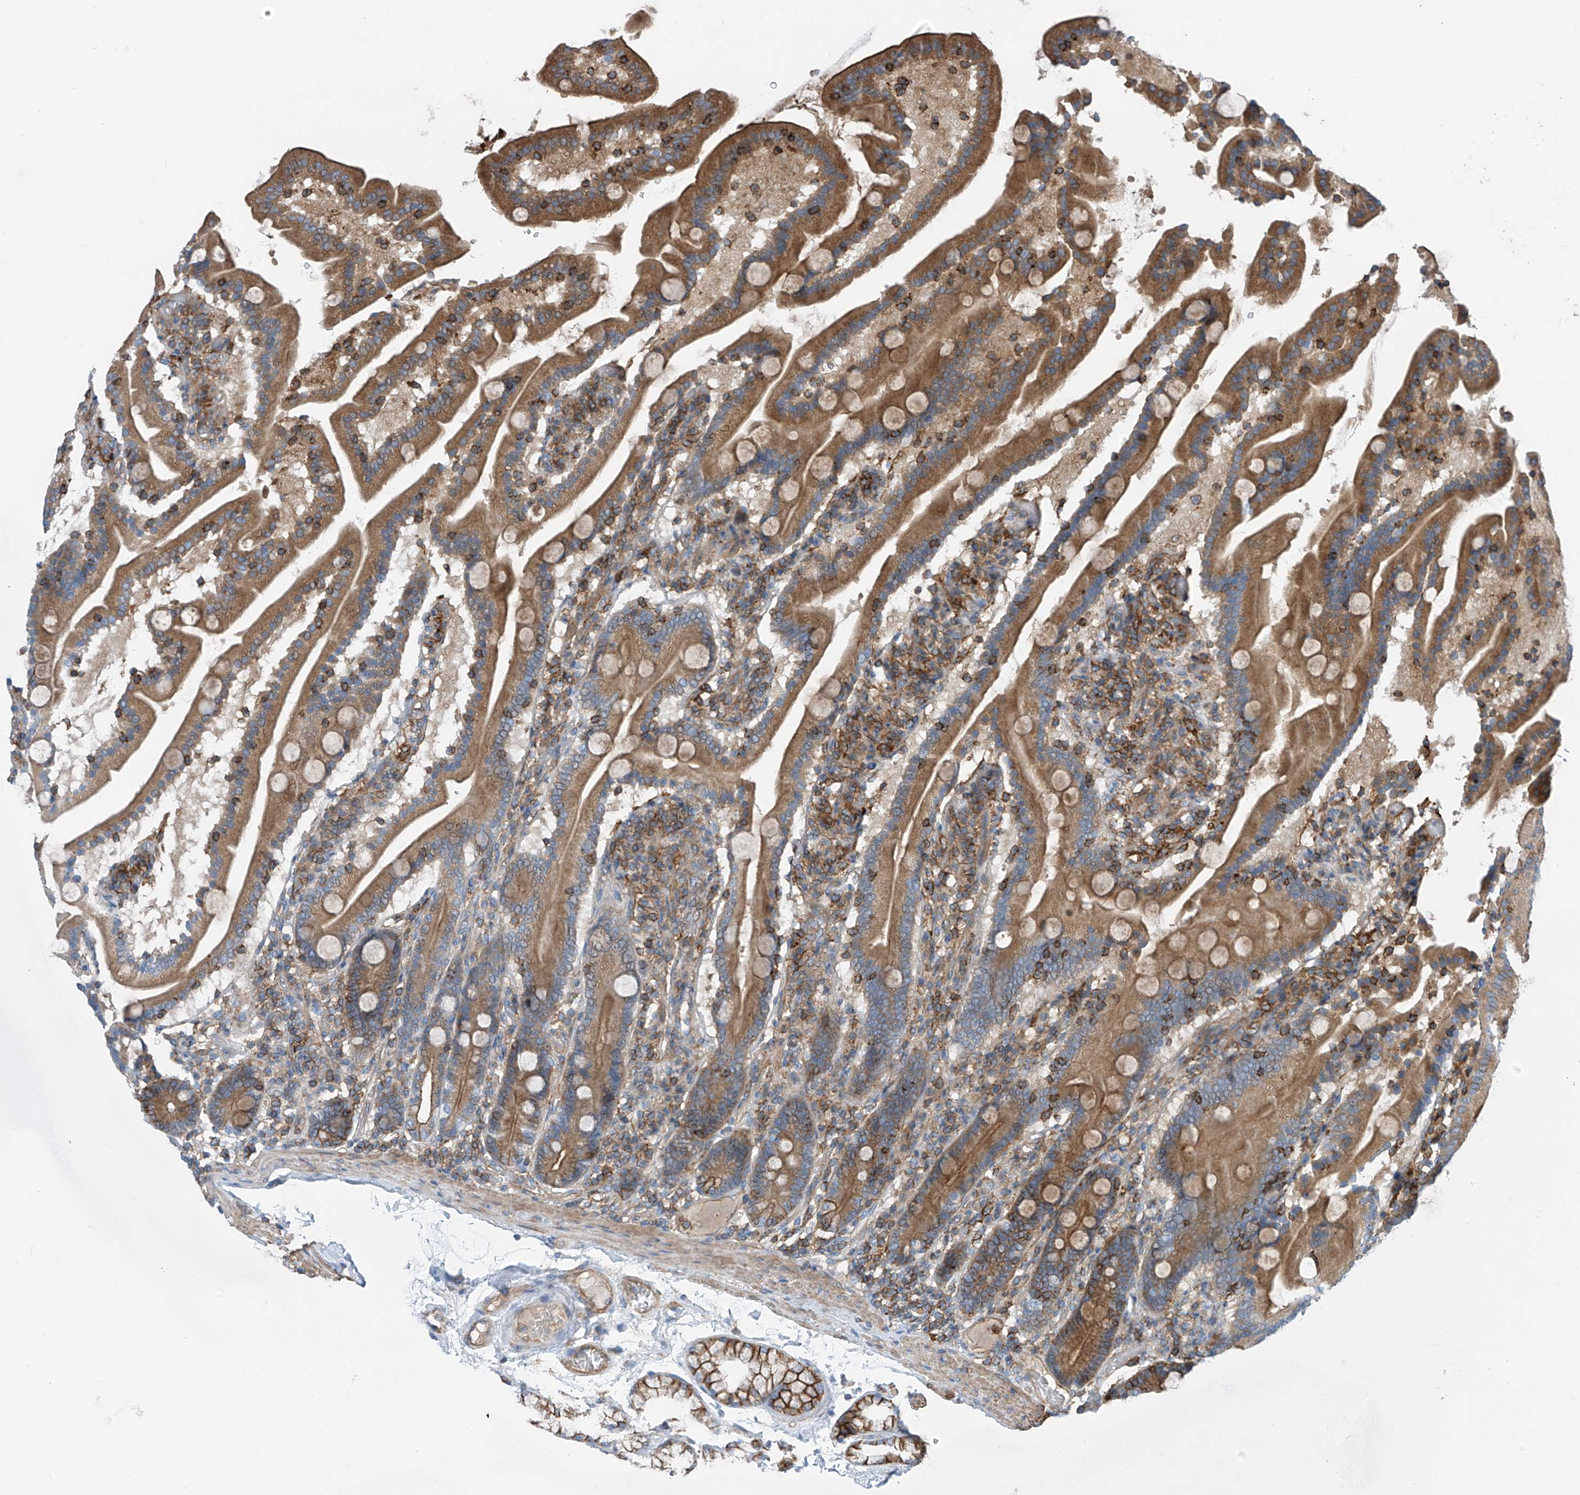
{"staining": {"intensity": "moderate", "quantity": ">75%", "location": "cytoplasmic/membranous"}, "tissue": "duodenum", "cell_type": "Glandular cells", "image_type": "normal", "snomed": [{"axis": "morphology", "description": "Normal tissue, NOS"}, {"axis": "topography", "description": "Duodenum"}], "caption": "Immunohistochemistry photomicrograph of unremarkable duodenum stained for a protein (brown), which demonstrates medium levels of moderate cytoplasmic/membranous positivity in about >75% of glandular cells.", "gene": "SLC1A5", "patient": {"sex": "male", "age": 55}}